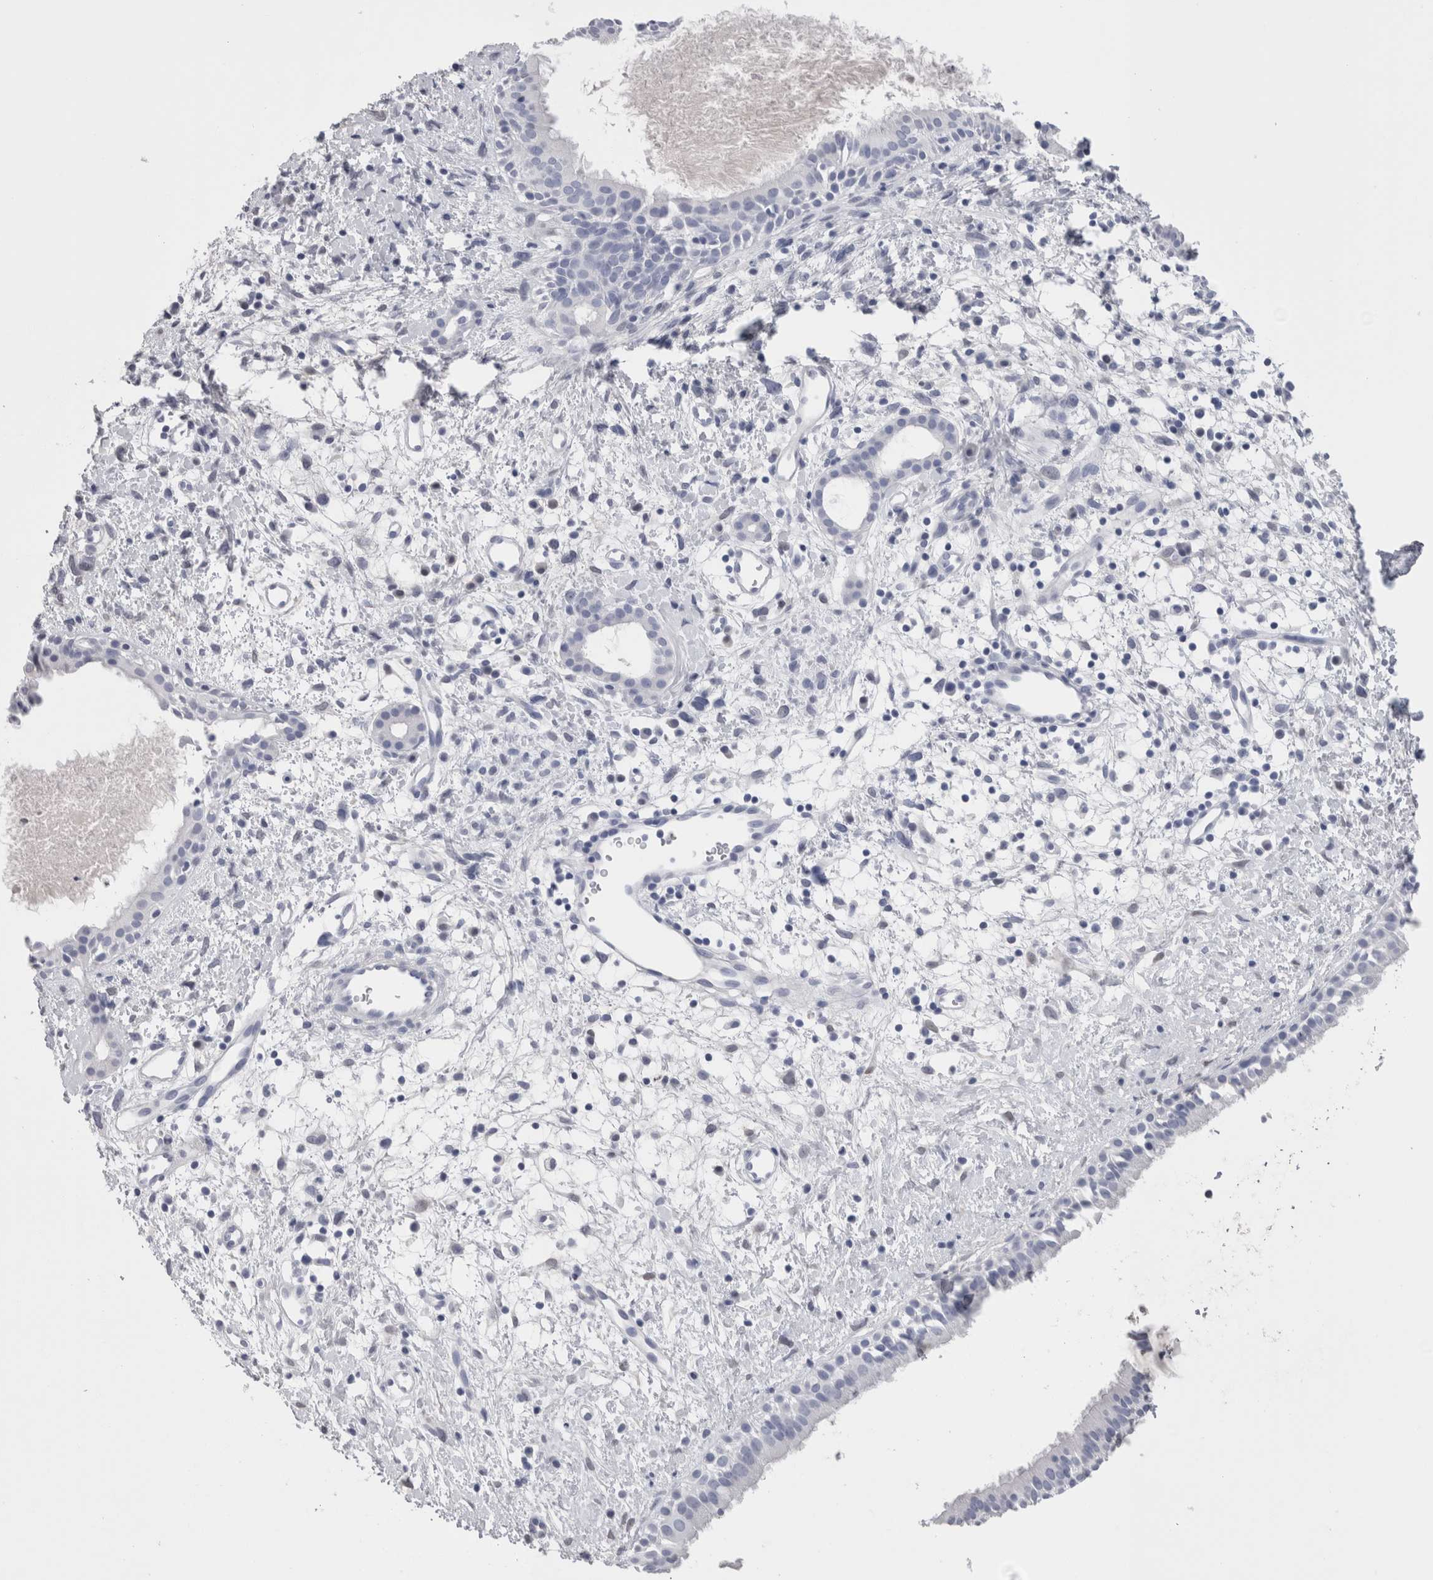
{"staining": {"intensity": "negative", "quantity": "none", "location": "none"}, "tissue": "nasopharynx", "cell_type": "Respiratory epithelial cells", "image_type": "normal", "snomed": [{"axis": "morphology", "description": "Normal tissue, NOS"}, {"axis": "topography", "description": "Nasopharynx"}], "caption": "Nasopharynx stained for a protein using immunohistochemistry (IHC) exhibits no positivity respiratory epithelial cells.", "gene": "CA8", "patient": {"sex": "male", "age": 22}}